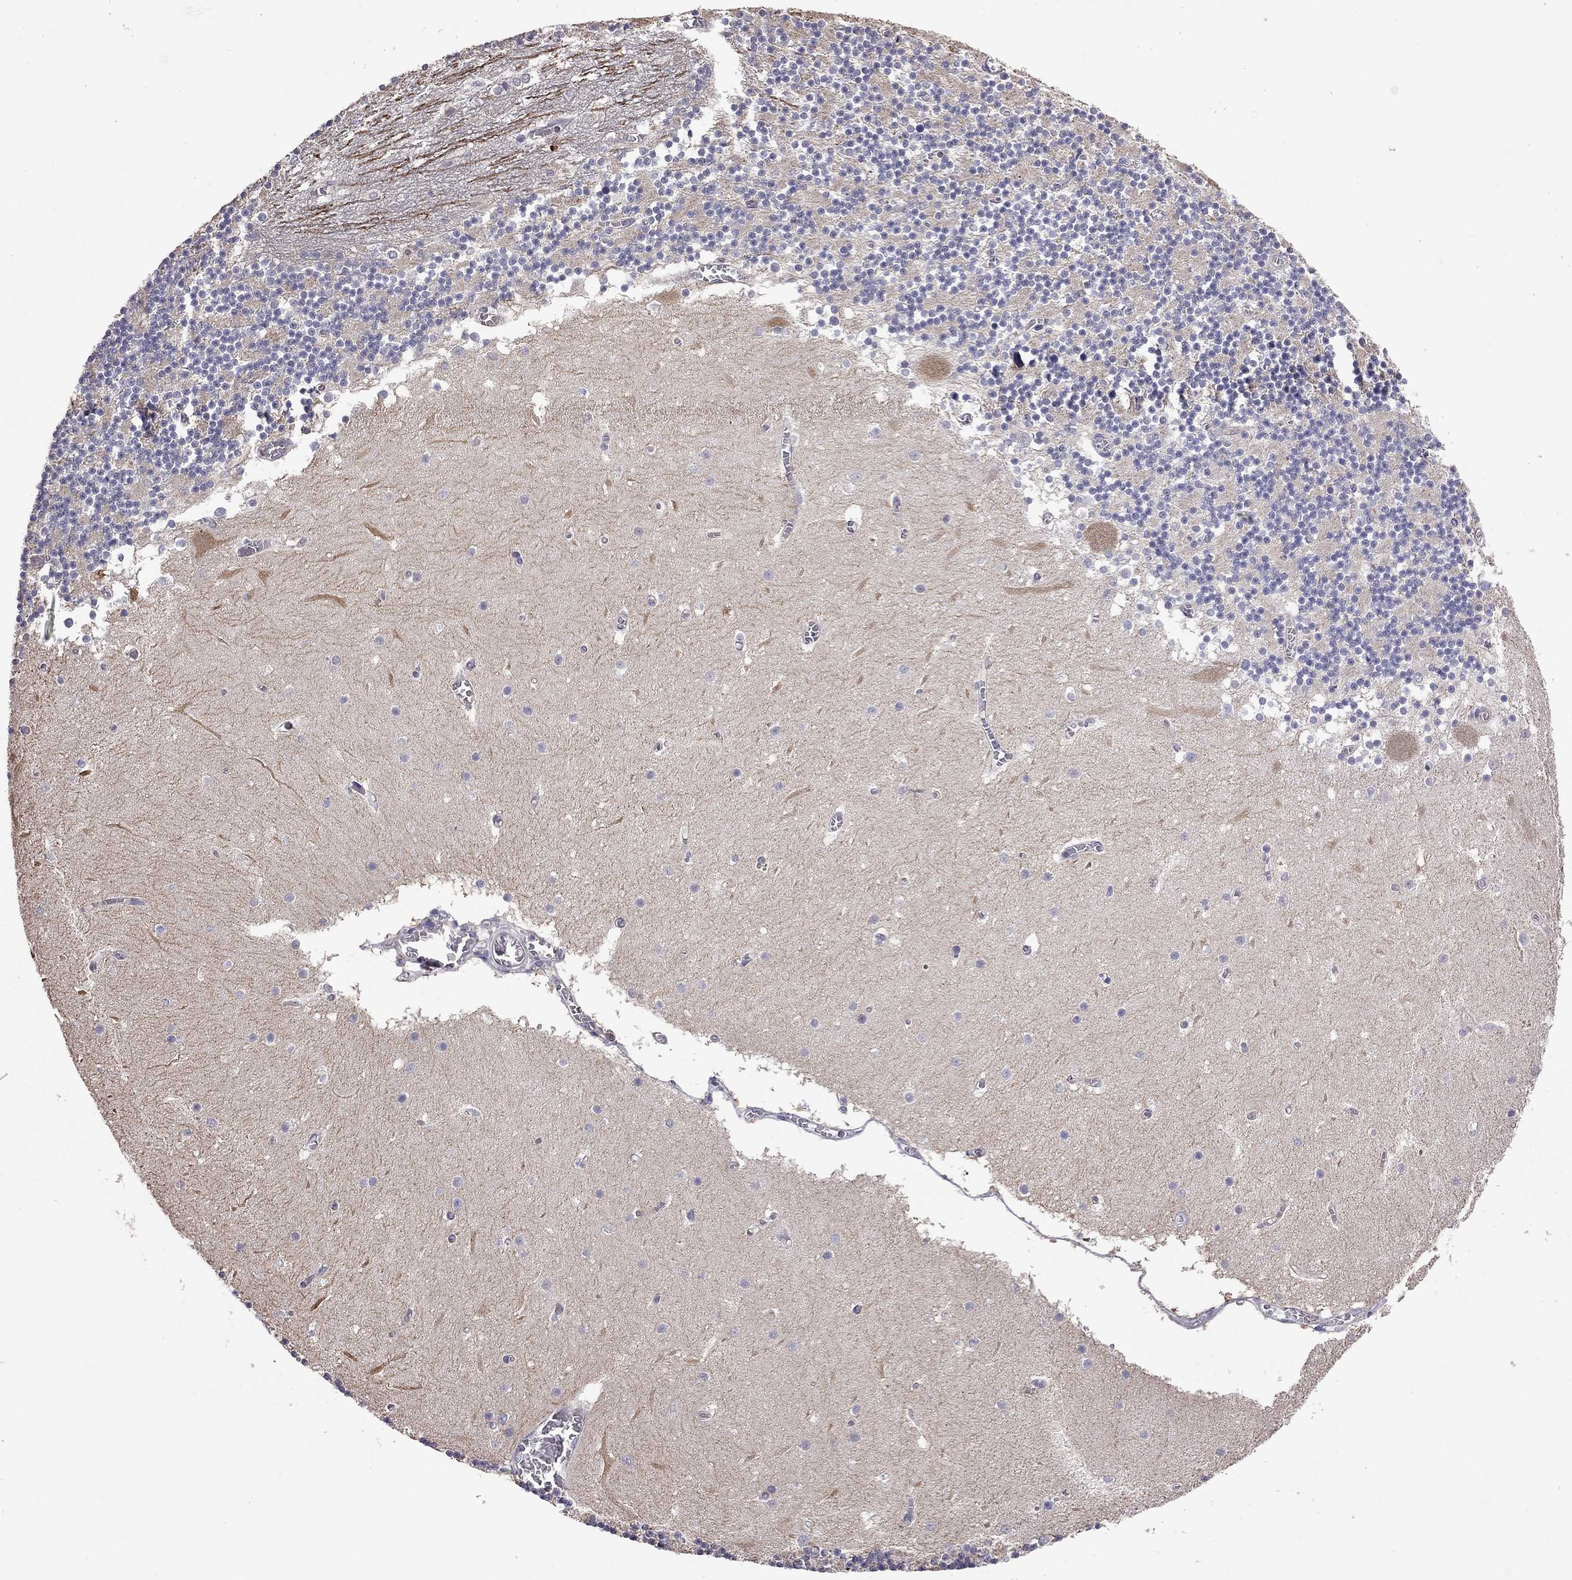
{"staining": {"intensity": "negative", "quantity": "none", "location": "none"}, "tissue": "cerebellum", "cell_type": "Cells in granular layer", "image_type": "normal", "snomed": [{"axis": "morphology", "description": "Normal tissue, NOS"}, {"axis": "topography", "description": "Cerebellum"}], "caption": "This is a photomicrograph of immunohistochemistry (IHC) staining of unremarkable cerebellum, which shows no expression in cells in granular layer. (IHC, brightfield microscopy, high magnification).", "gene": "FEZ1", "patient": {"sex": "female", "age": 28}}